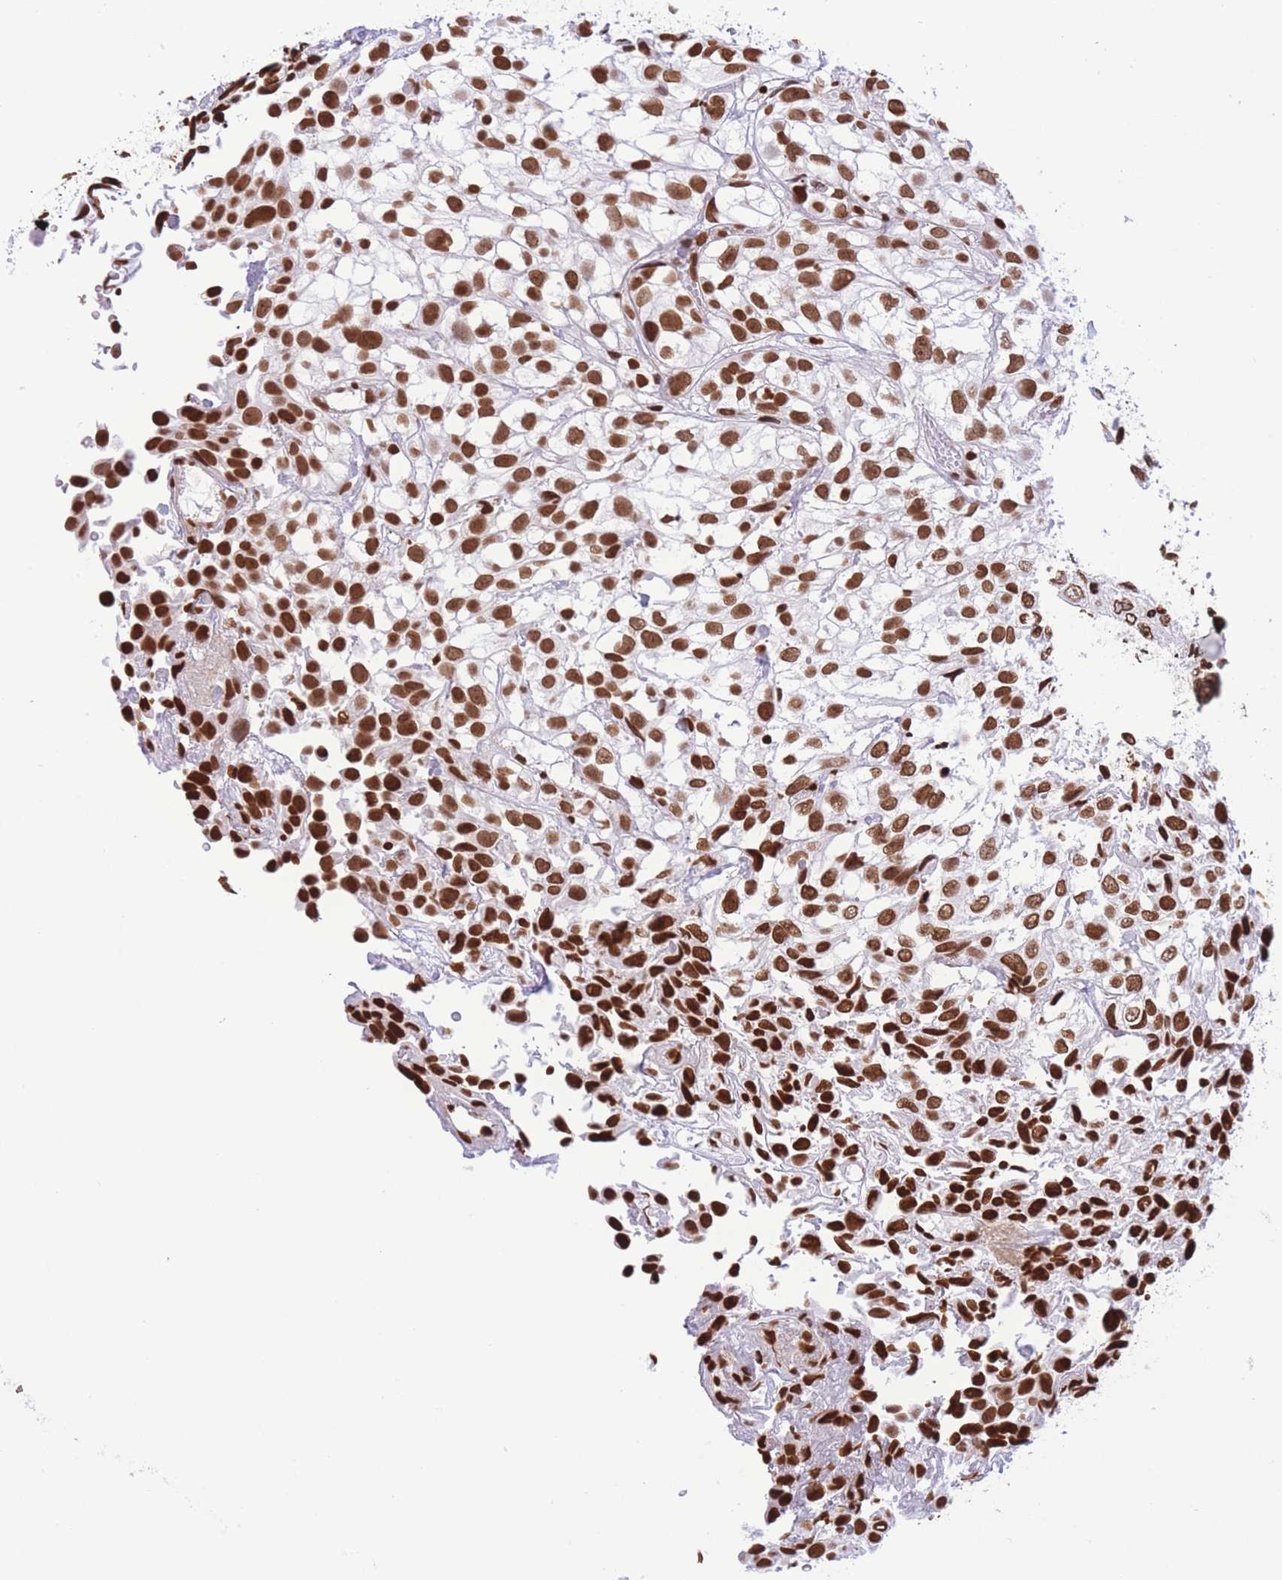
{"staining": {"intensity": "strong", "quantity": ">75%", "location": "nuclear"}, "tissue": "urothelial cancer", "cell_type": "Tumor cells", "image_type": "cancer", "snomed": [{"axis": "morphology", "description": "Urothelial carcinoma, High grade"}, {"axis": "topography", "description": "Urinary bladder"}], "caption": "Tumor cells demonstrate high levels of strong nuclear expression in about >75% of cells in urothelial carcinoma (high-grade). The staining is performed using DAB (3,3'-diaminobenzidine) brown chromogen to label protein expression. The nuclei are counter-stained blue using hematoxylin.", "gene": "H2BC11", "patient": {"sex": "male", "age": 56}}